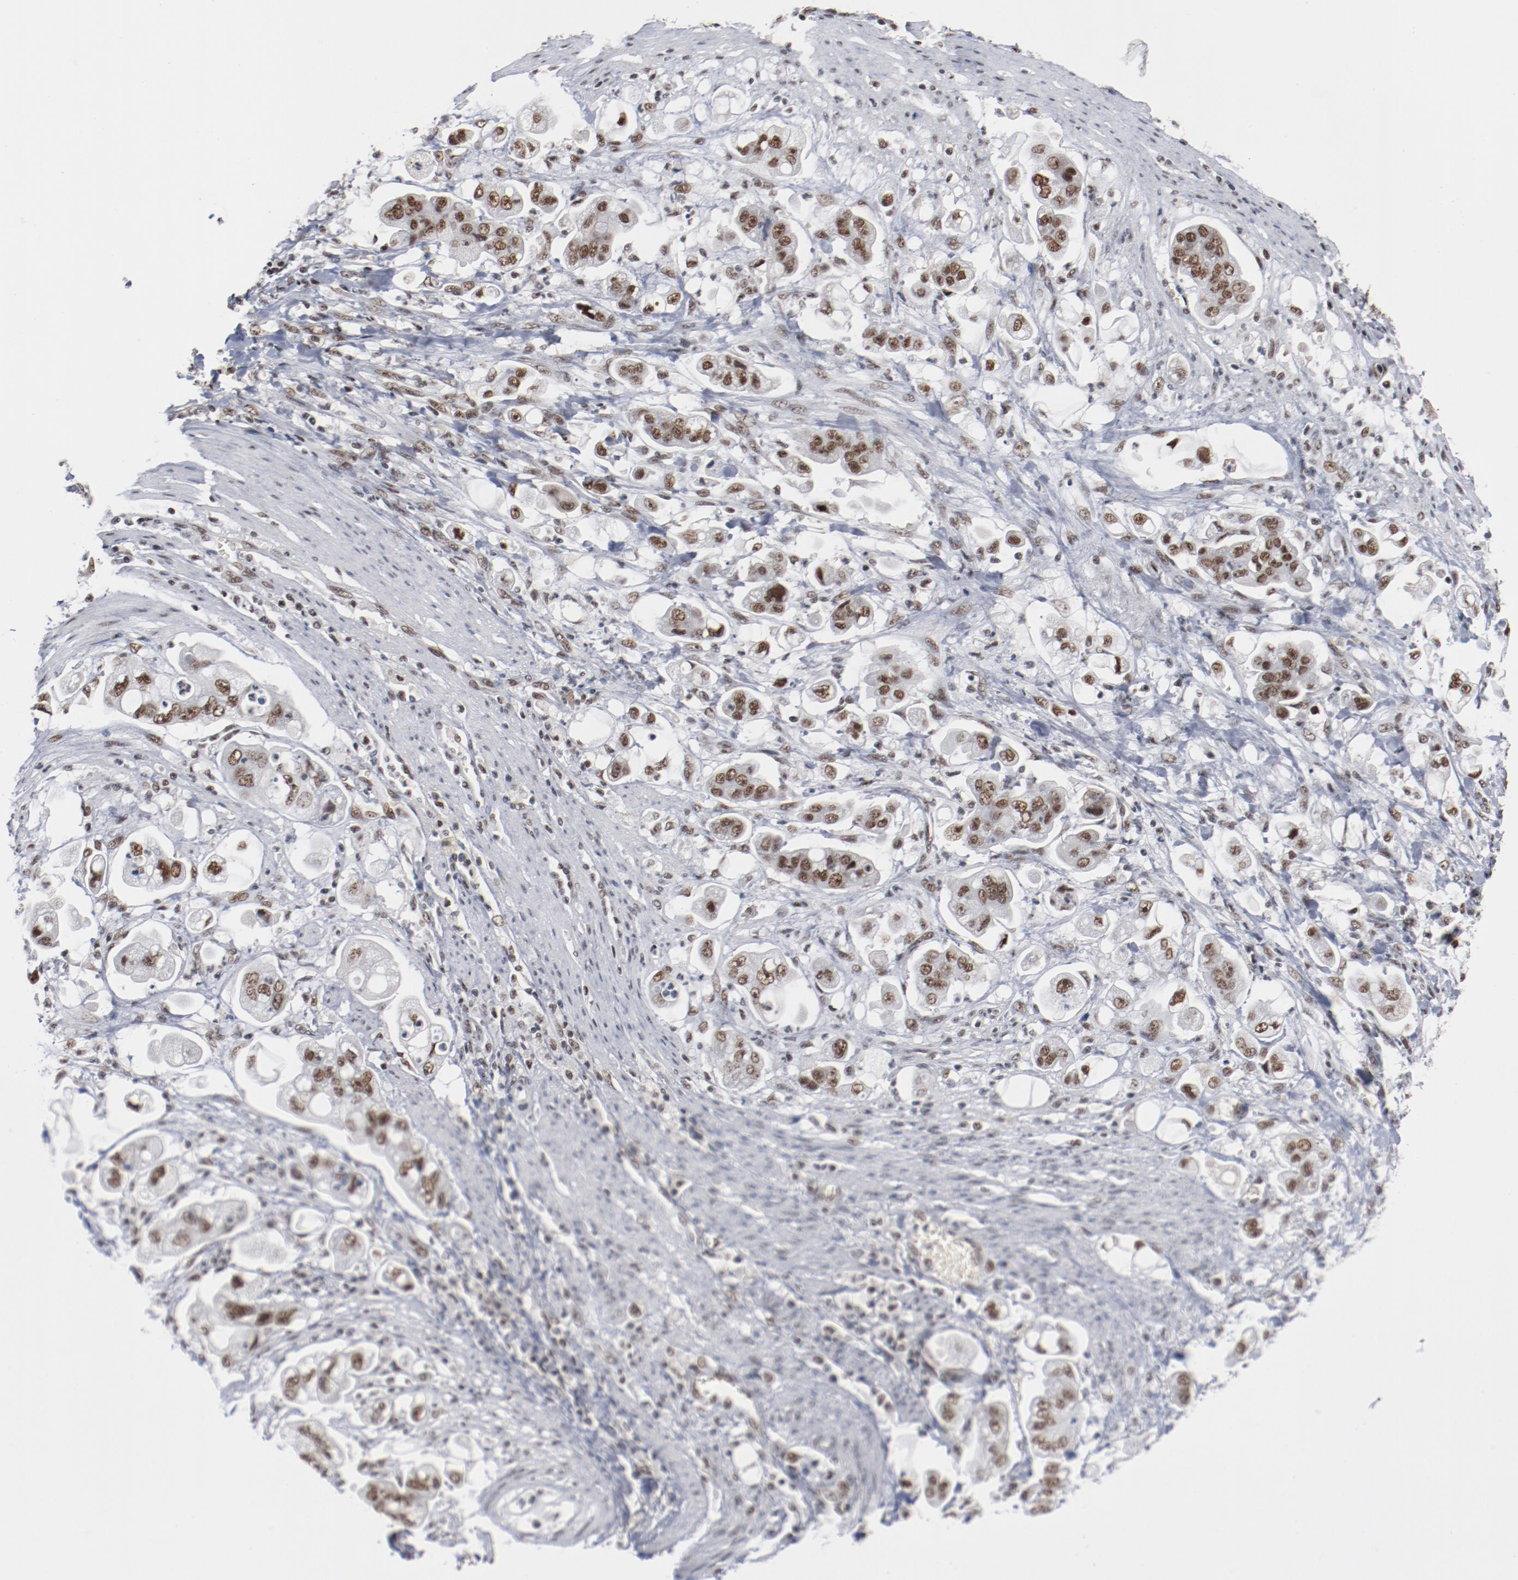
{"staining": {"intensity": "moderate", "quantity": ">75%", "location": "nuclear"}, "tissue": "stomach cancer", "cell_type": "Tumor cells", "image_type": "cancer", "snomed": [{"axis": "morphology", "description": "Adenocarcinoma, NOS"}, {"axis": "topography", "description": "Stomach"}], "caption": "Immunohistochemical staining of human stomach cancer reveals medium levels of moderate nuclear expression in approximately >75% of tumor cells.", "gene": "BUB3", "patient": {"sex": "male", "age": 62}}